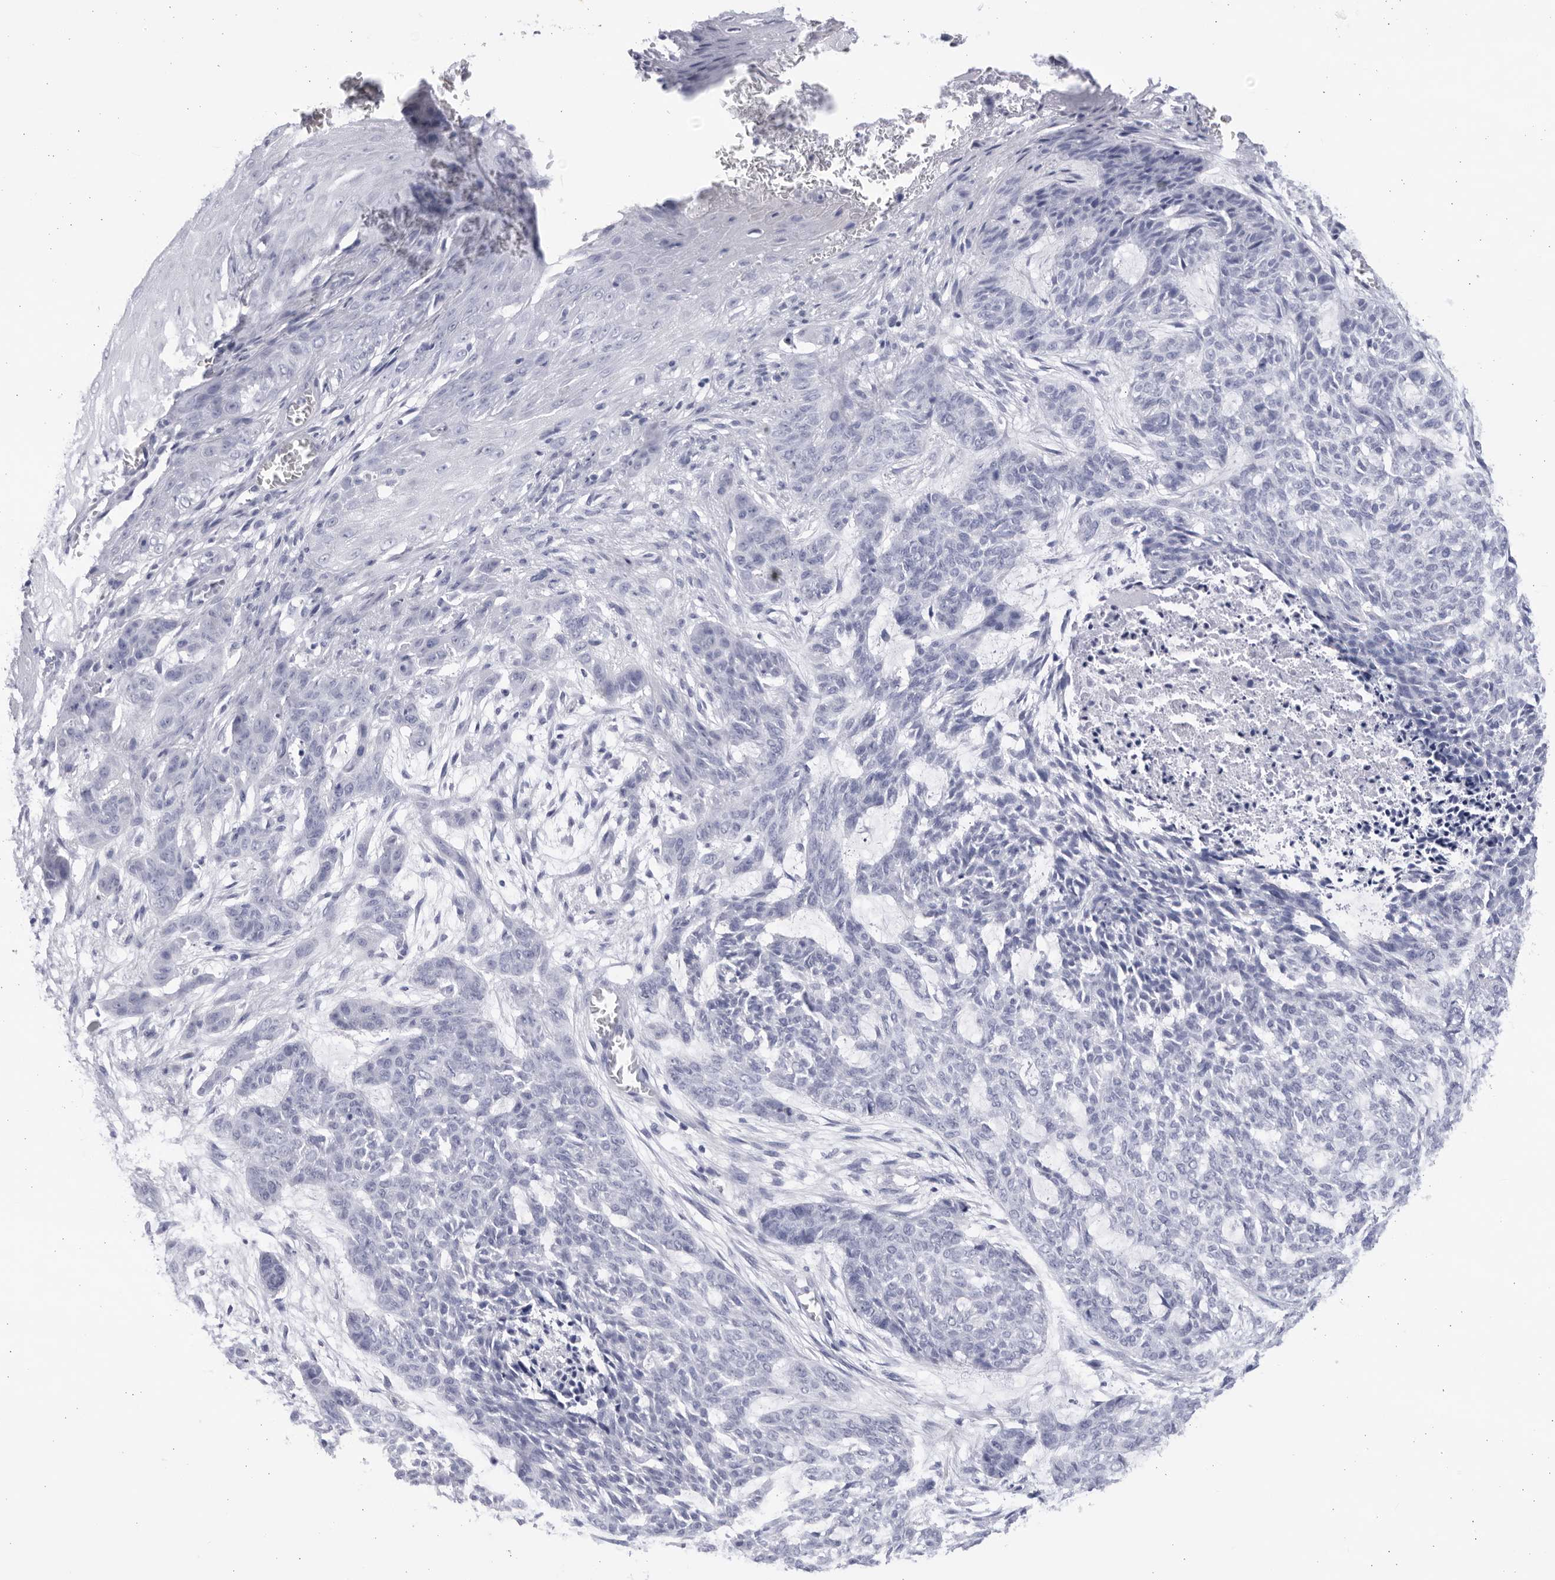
{"staining": {"intensity": "negative", "quantity": "none", "location": "none"}, "tissue": "skin cancer", "cell_type": "Tumor cells", "image_type": "cancer", "snomed": [{"axis": "morphology", "description": "Basal cell carcinoma"}, {"axis": "topography", "description": "Skin"}], "caption": "DAB immunohistochemical staining of skin cancer reveals no significant positivity in tumor cells.", "gene": "CCDC181", "patient": {"sex": "female", "age": 64}}